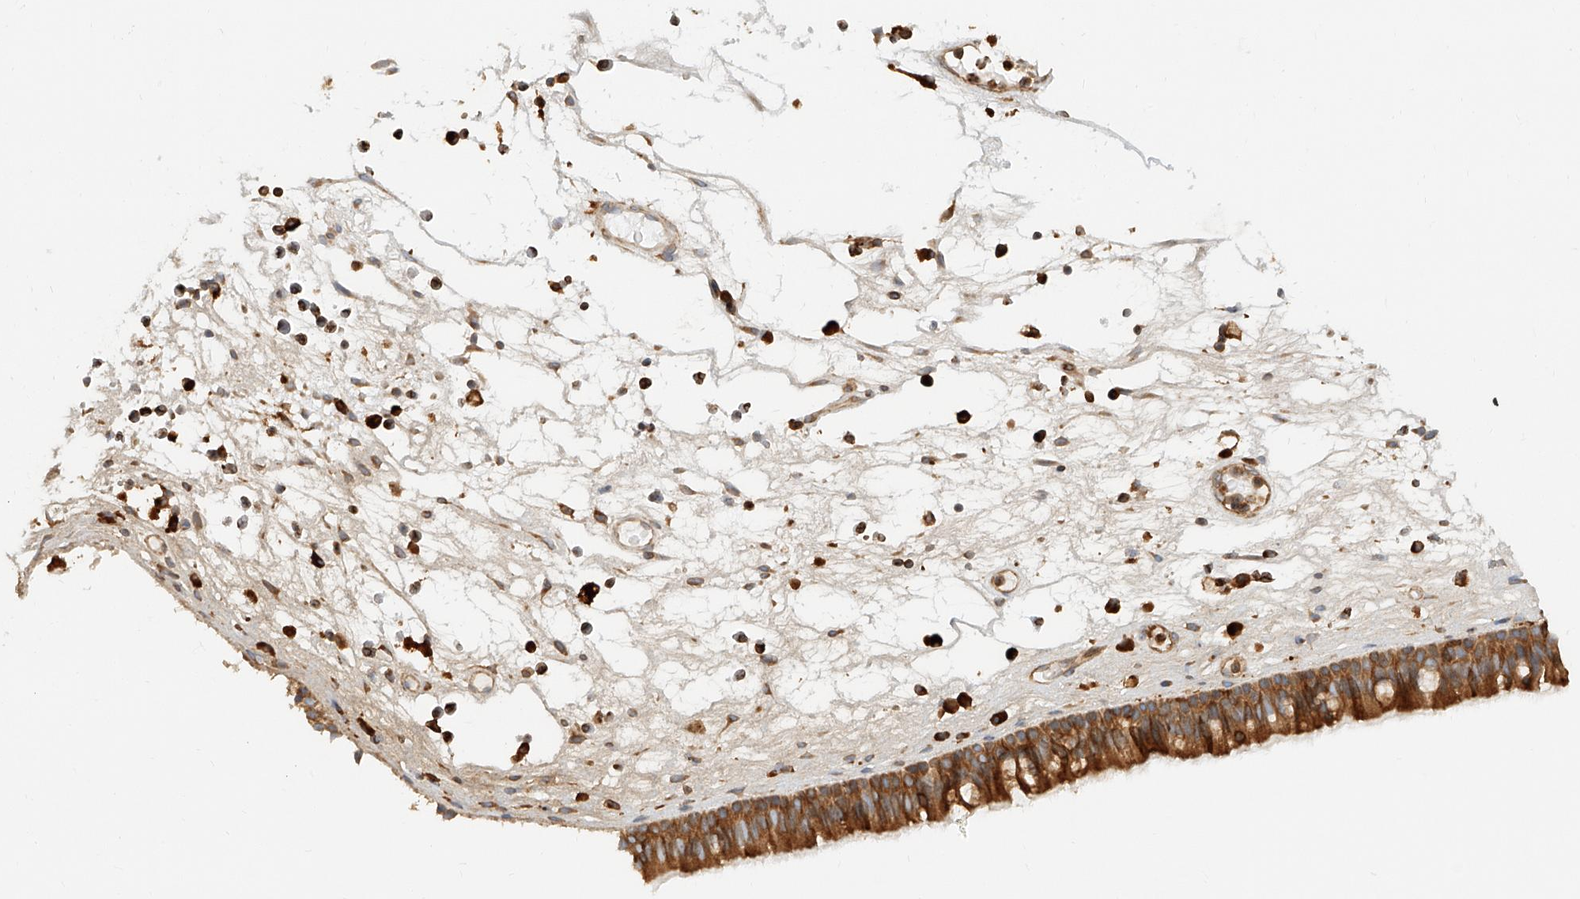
{"staining": {"intensity": "strong", "quantity": ">75%", "location": "cytoplasmic/membranous"}, "tissue": "nasopharynx", "cell_type": "Respiratory epithelial cells", "image_type": "normal", "snomed": [{"axis": "morphology", "description": "Normal tissue, NOS"}, {"axis": "morphology", "description": "Inflammation, NOS"}, {"axis": "morphology", "description": "Malignant melanoma, Metastatic site"}, {"axis": "topography", "description": "Nasopharynx"}], "caption": "Brown immunohistochemical staining in unremarkable human nasopharynx shows strong cytoplasmic/membranous positivity in about >75% of respiratory epithelial cells.", "gene": "DHRS7", "patient": {"sex": "male", "age": 70}}